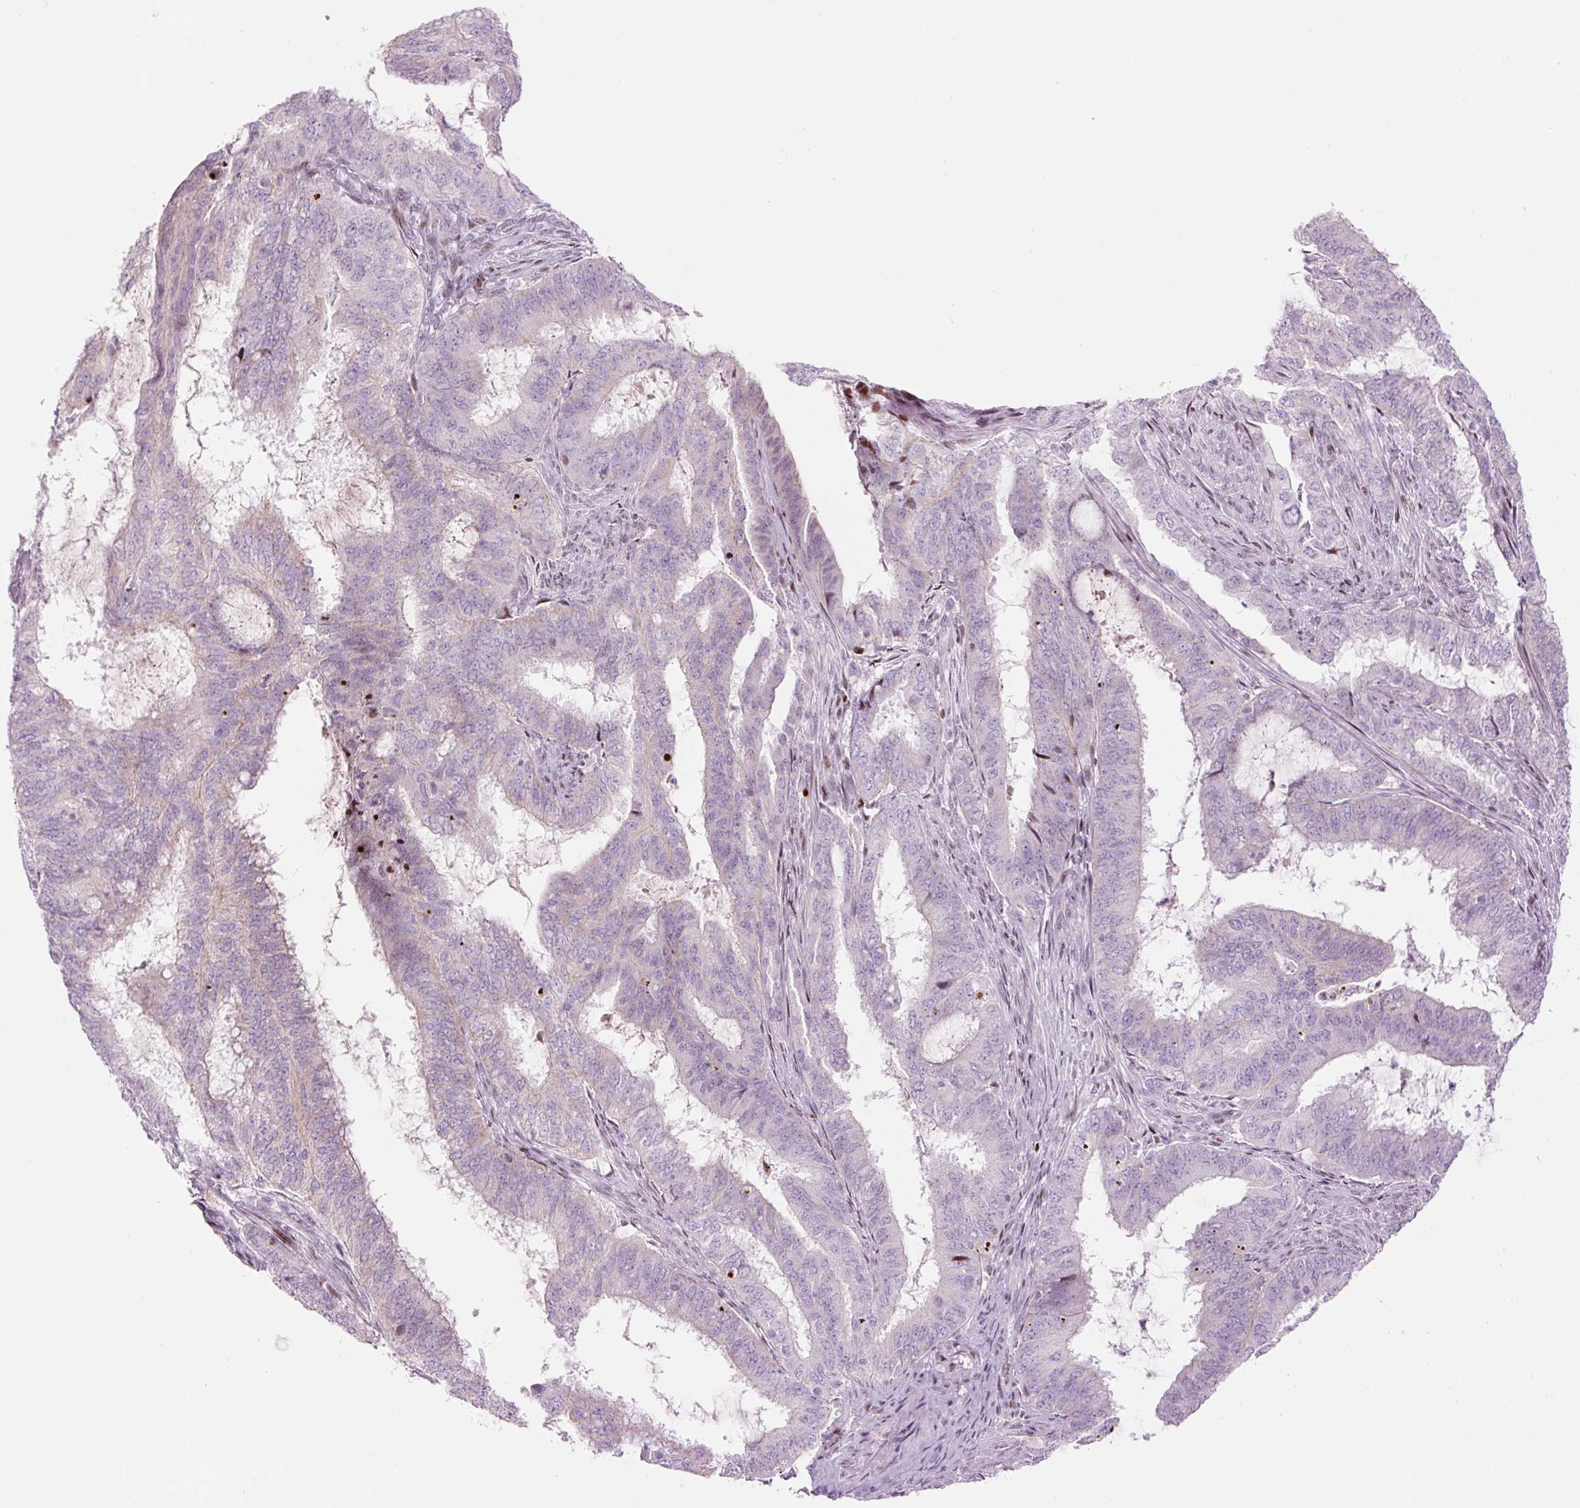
{"staining": {"intensity": "negative", "quantity": "none", "location": "none"}, "tissue": "endometrial cancer", "cell_type": "Tumor cells", "image_type": "cancer", "snomed": [{"axis": "morphology", "description": "Adenocarcinoma, NOS"}, {"axis": "topography", "description": "Endometrium"}], "caption": "IHC image of endometrial adenocarcinoma stained for a protein (brown), which displays no expression in tumor cells.", "gene": "TMEM177", "patient": {"sex": "female", "age": 51}}